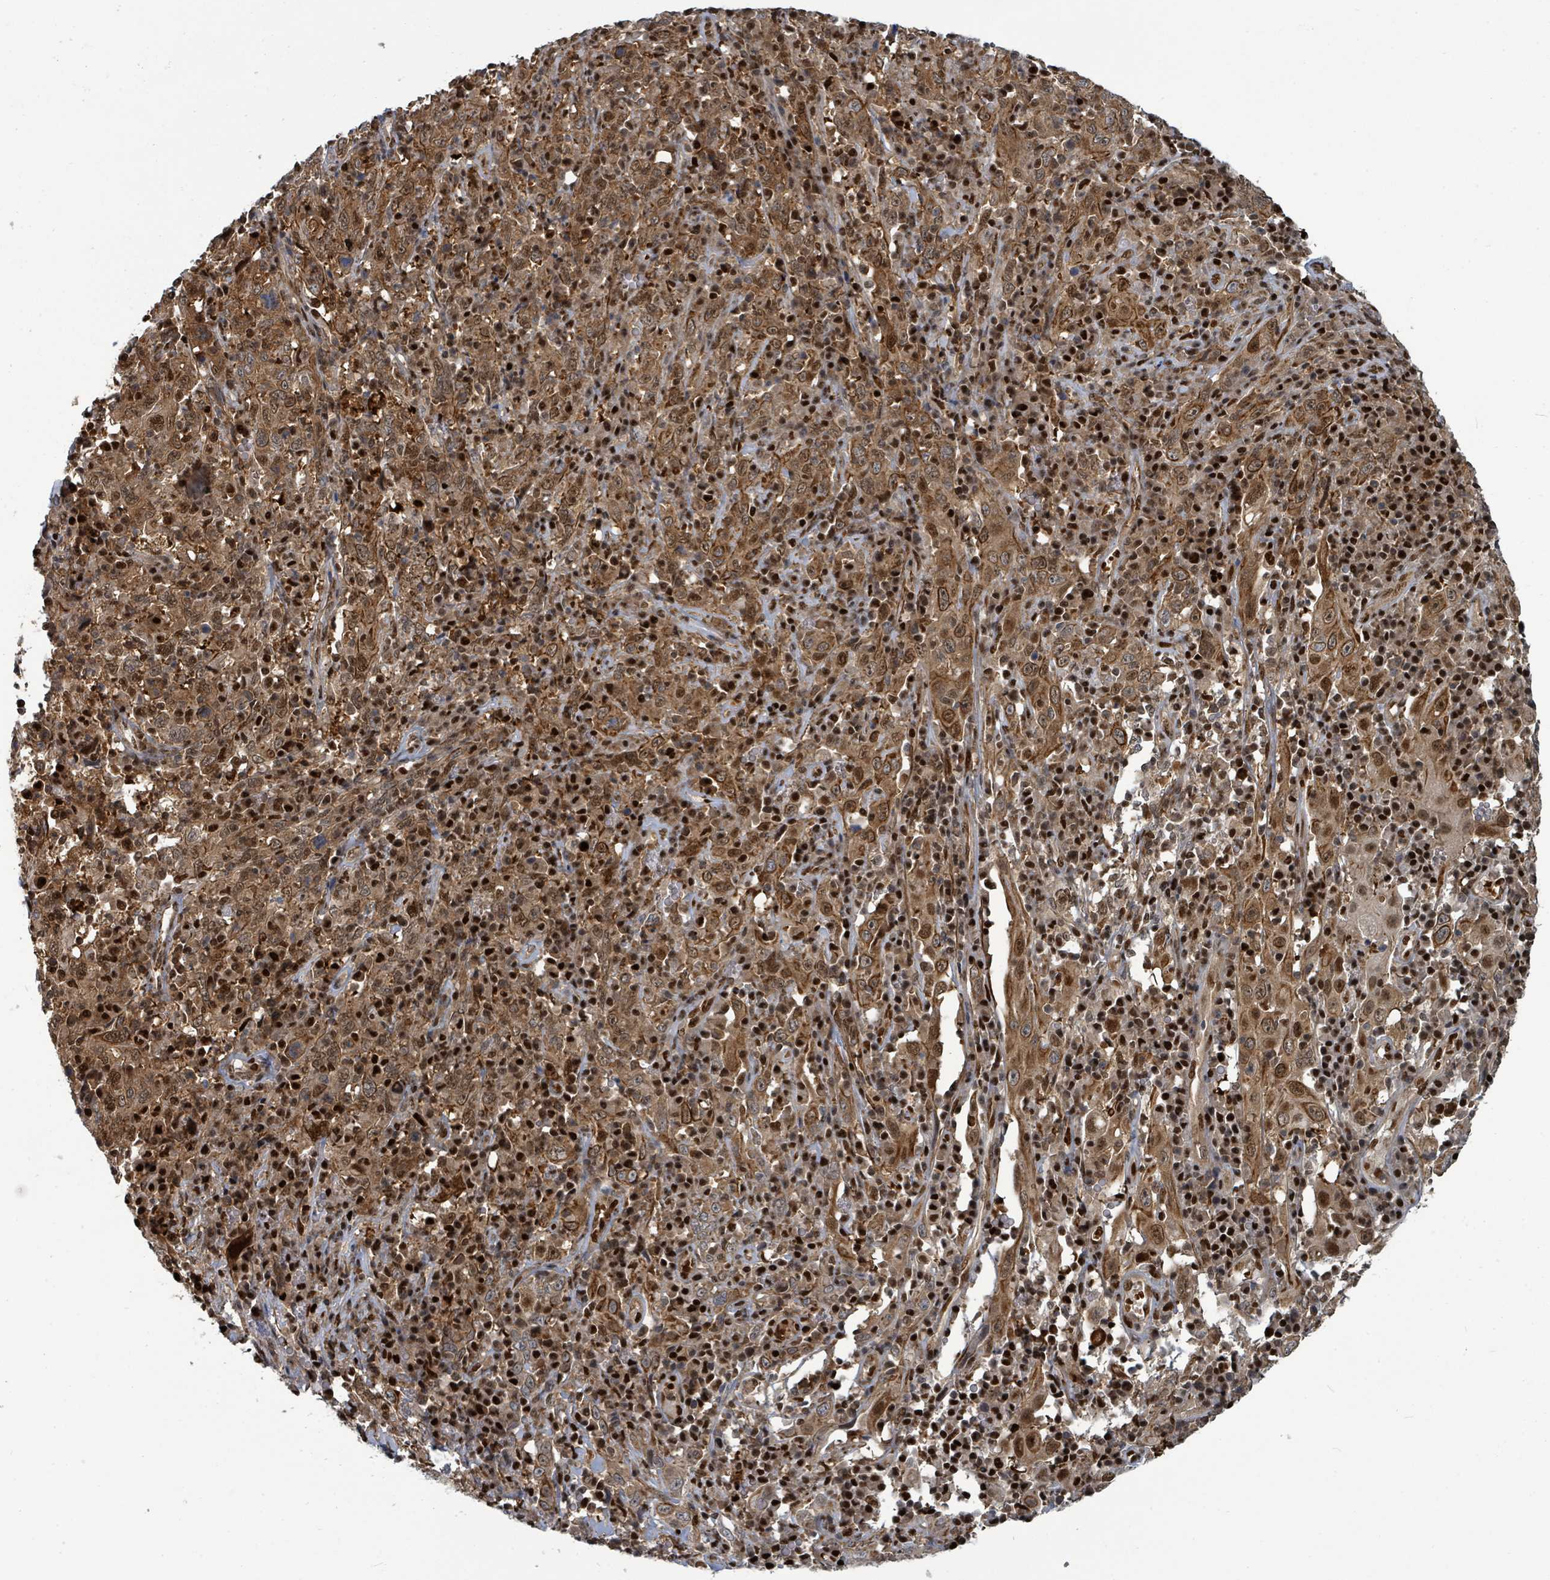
{"staining": {"intensity": "moderate", "quantity": ">75%", "location": "cytoplasmic/membranous,nuclear"}, "tissue": "cervical cancer", "cell_type": "Tumor cells", "image_type": "cancer", "snomed": [{"axis": "morphology", "description": "Squamous cell carcinoma, NOS"}, {"axis": "topography", "description": "Cervix"}], "caption": "High-magnification brightfield microscopy of cervical squamous cell carcinoma stained with DAB (brown) and counterstained with hematoxylin (blue). tumor cells exhibit moderate cytoplasmic/membranous and nuclear expression is present in about>75% of cells.", "gene": "TRDMT1", "patient": {"sex": "female", "age": 46}}